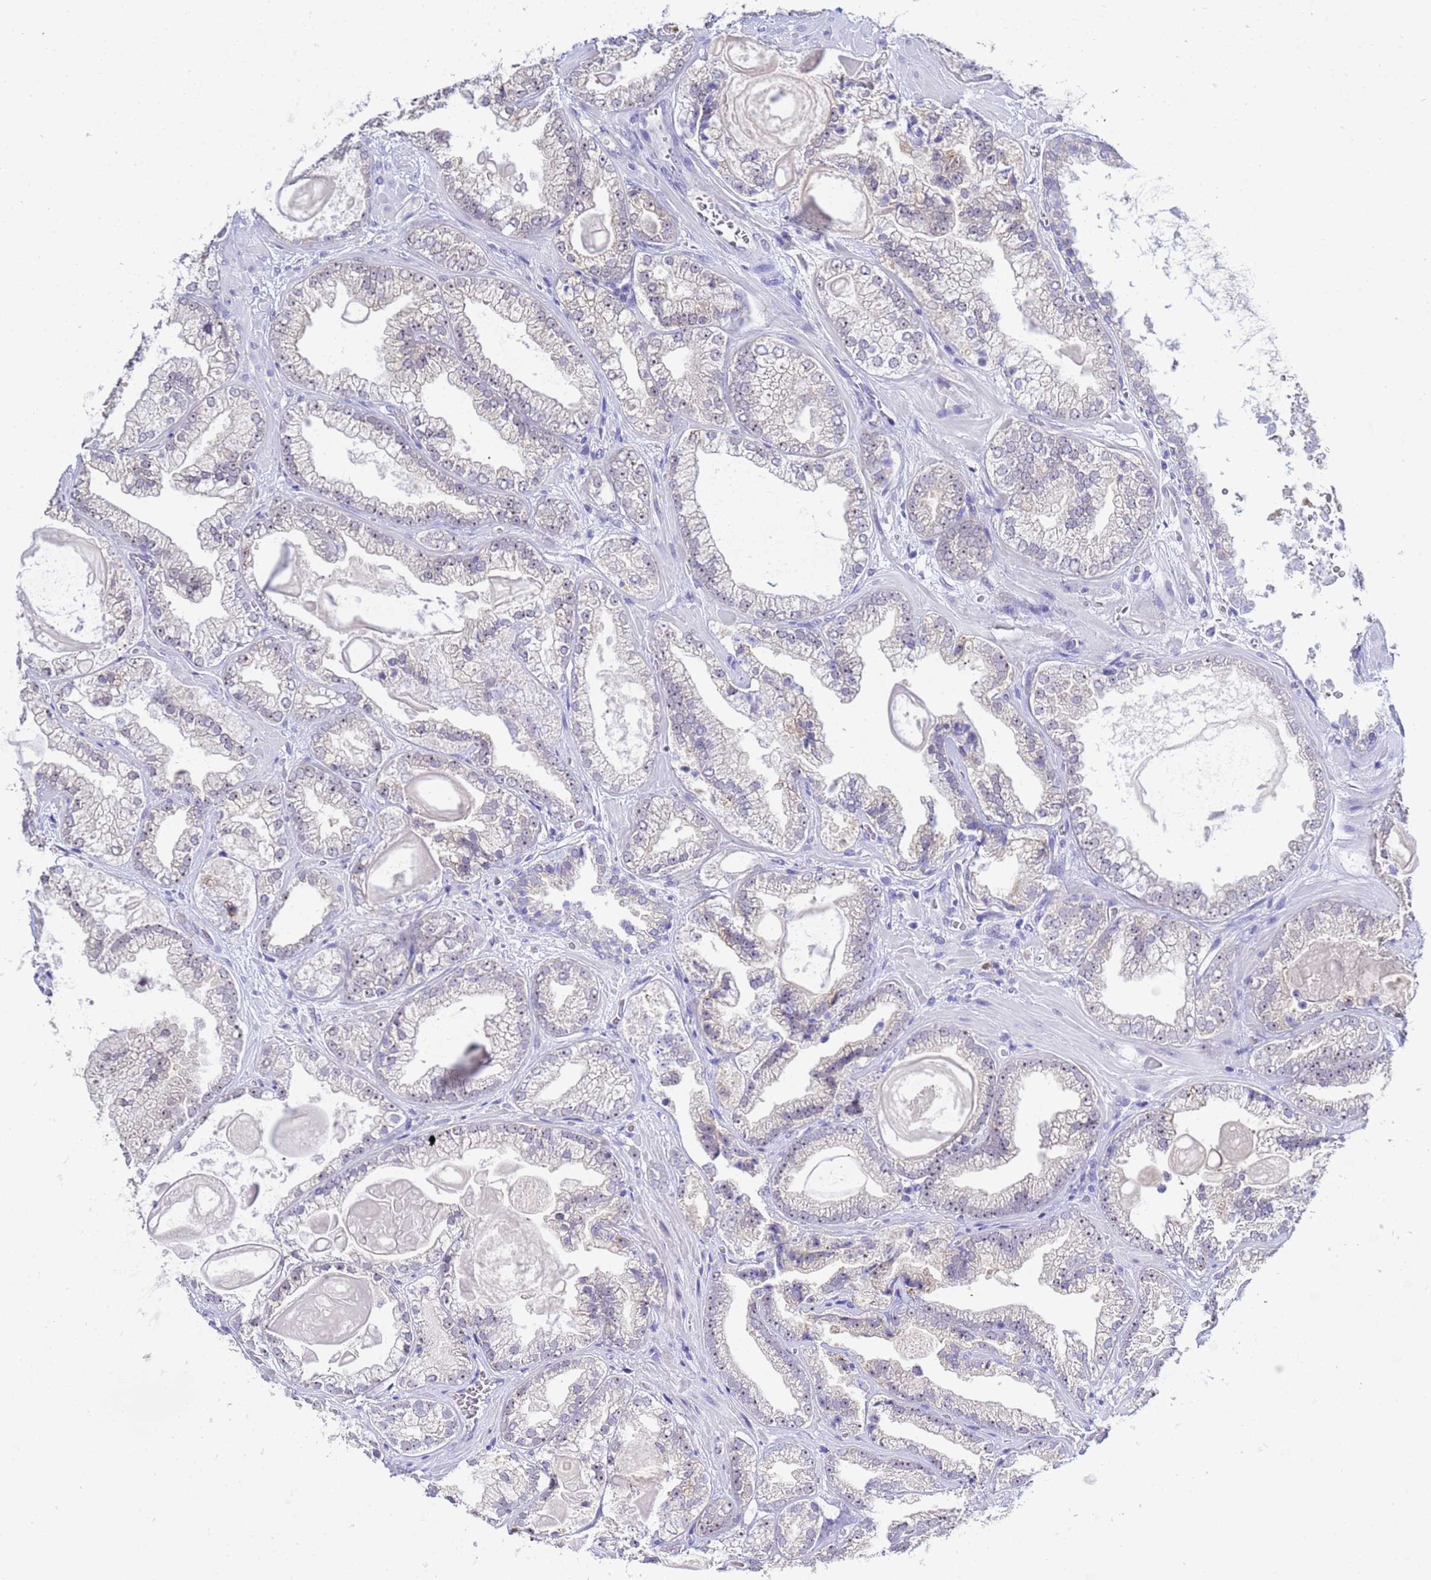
{"staining": {"intensity": "negative", "quantity": "none", "location": "none"}, "tissue": "prostate cancer", "cell_type": "Tumor cells", "image_type": "cancer", "snomed": [{"axis": "morphology", "description": "Adenocarcinoma, Low grade"}, {"axis": "topography", "description": "Prostate"}], "caption": "Prostate cancer (adenocarcinoma (low-grade)) was stained to show a protein in brown. There is no significant expression in tumor cells.", "gene": "ACTL6B", "patient": {"sex": "male", "age": 57}}